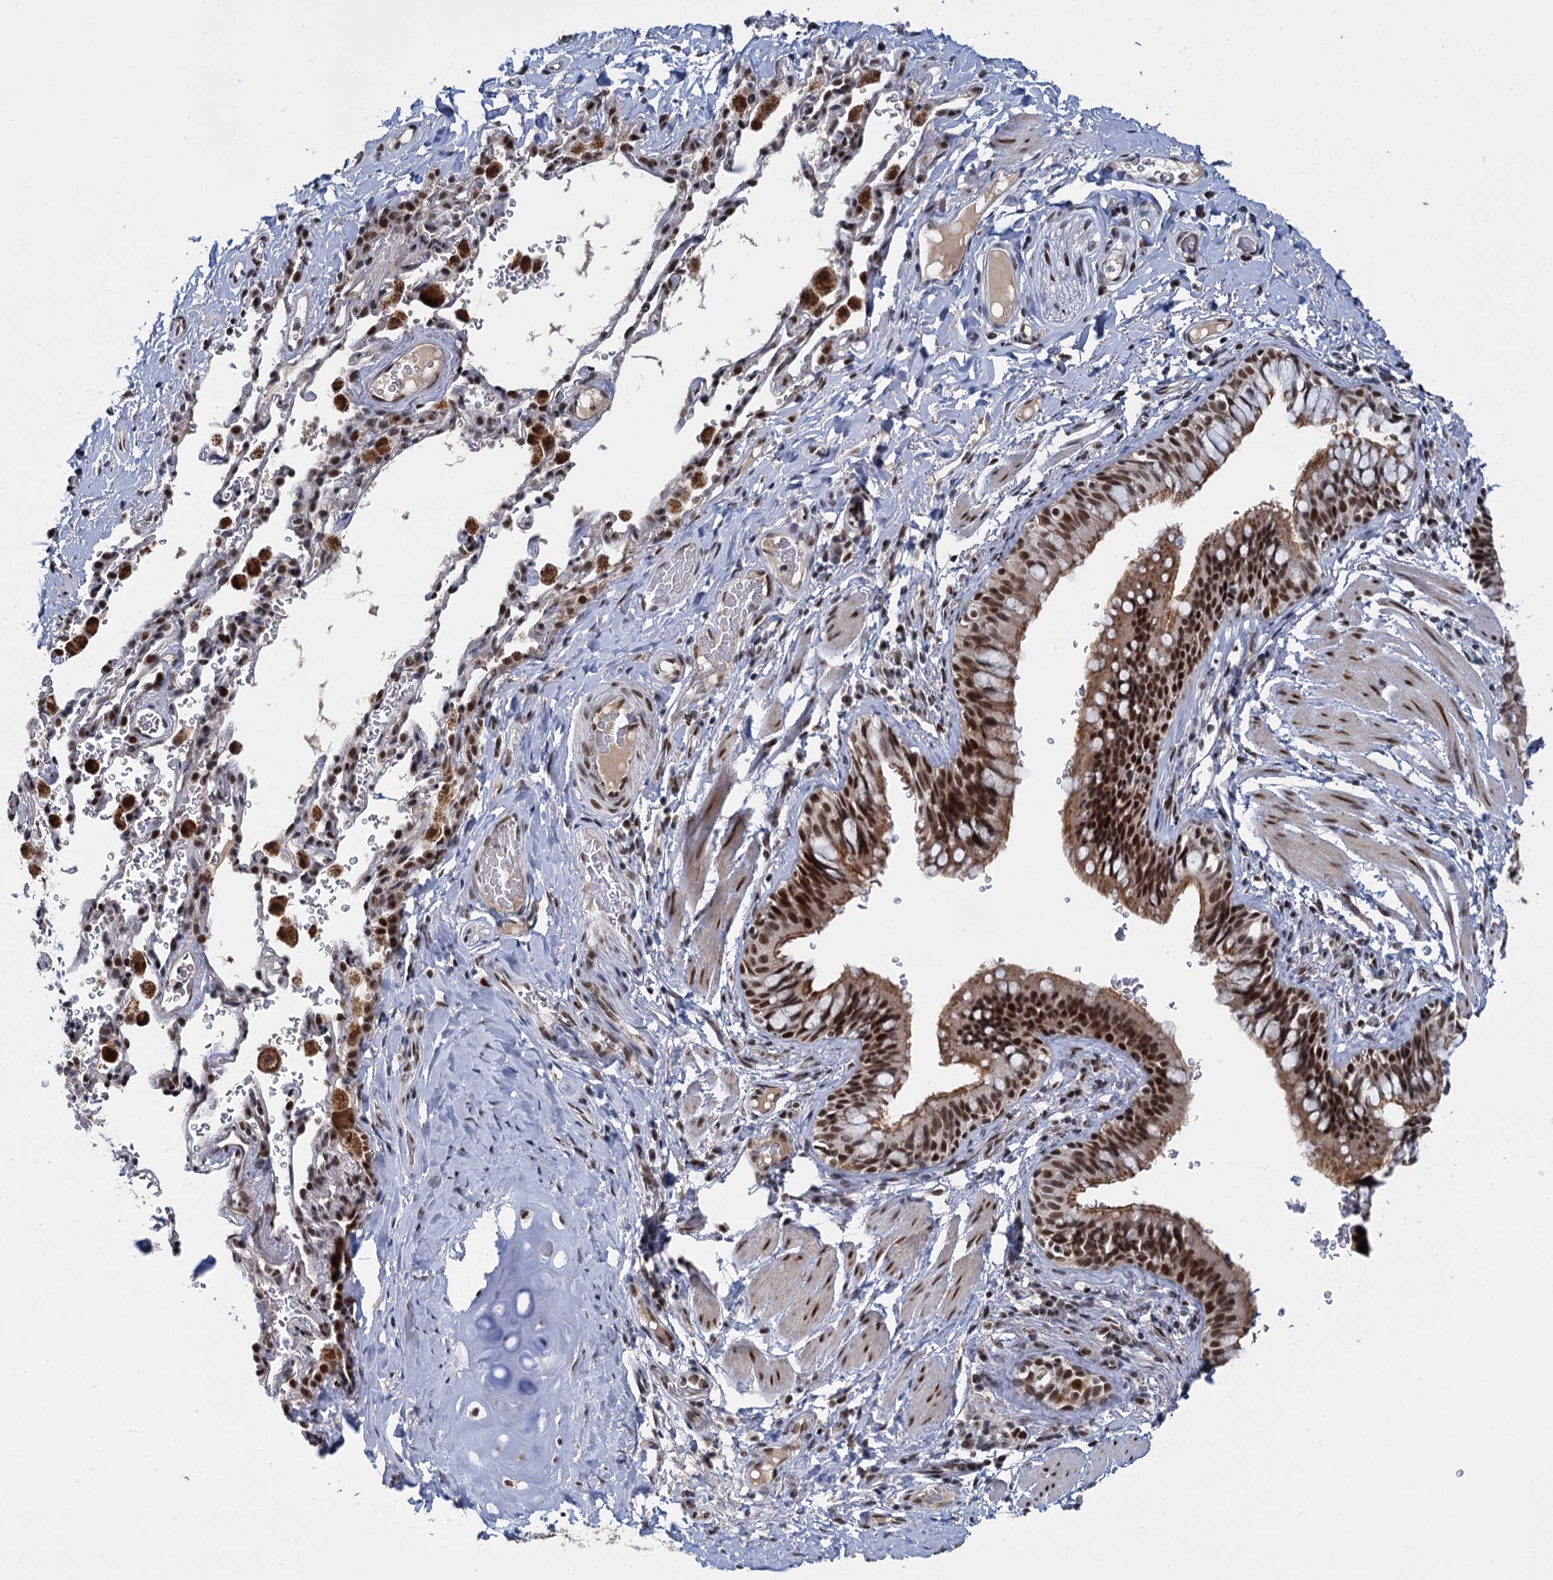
{"staining": {"intensity": "strong", "quantity": ">75%", "location": "cytoplasmic/membranous,nuclear"}, "tissue": "bronchus", "cell_type": "Respiratory epithelial cells", "image_type": "normal", "snomed": [{"axis": "morphology", "description": "Normal tissue, NOS"}, {"axis": "topography", "description": "Cartilage tissue"}, {"axis": "topography", "description": "Bronchus"}], "caption": "This micrograph shows benign bronchus stained with immunohistochemistry (IHC) to label a protein in brown. The cytoplasmic/membranous,nuclear of respiratory epithelial cells show strong positivity for the protein. Nuclei are counter-stained blue.", "gene": "WBP4", "patient": {"sex": "female", "age": 36}}